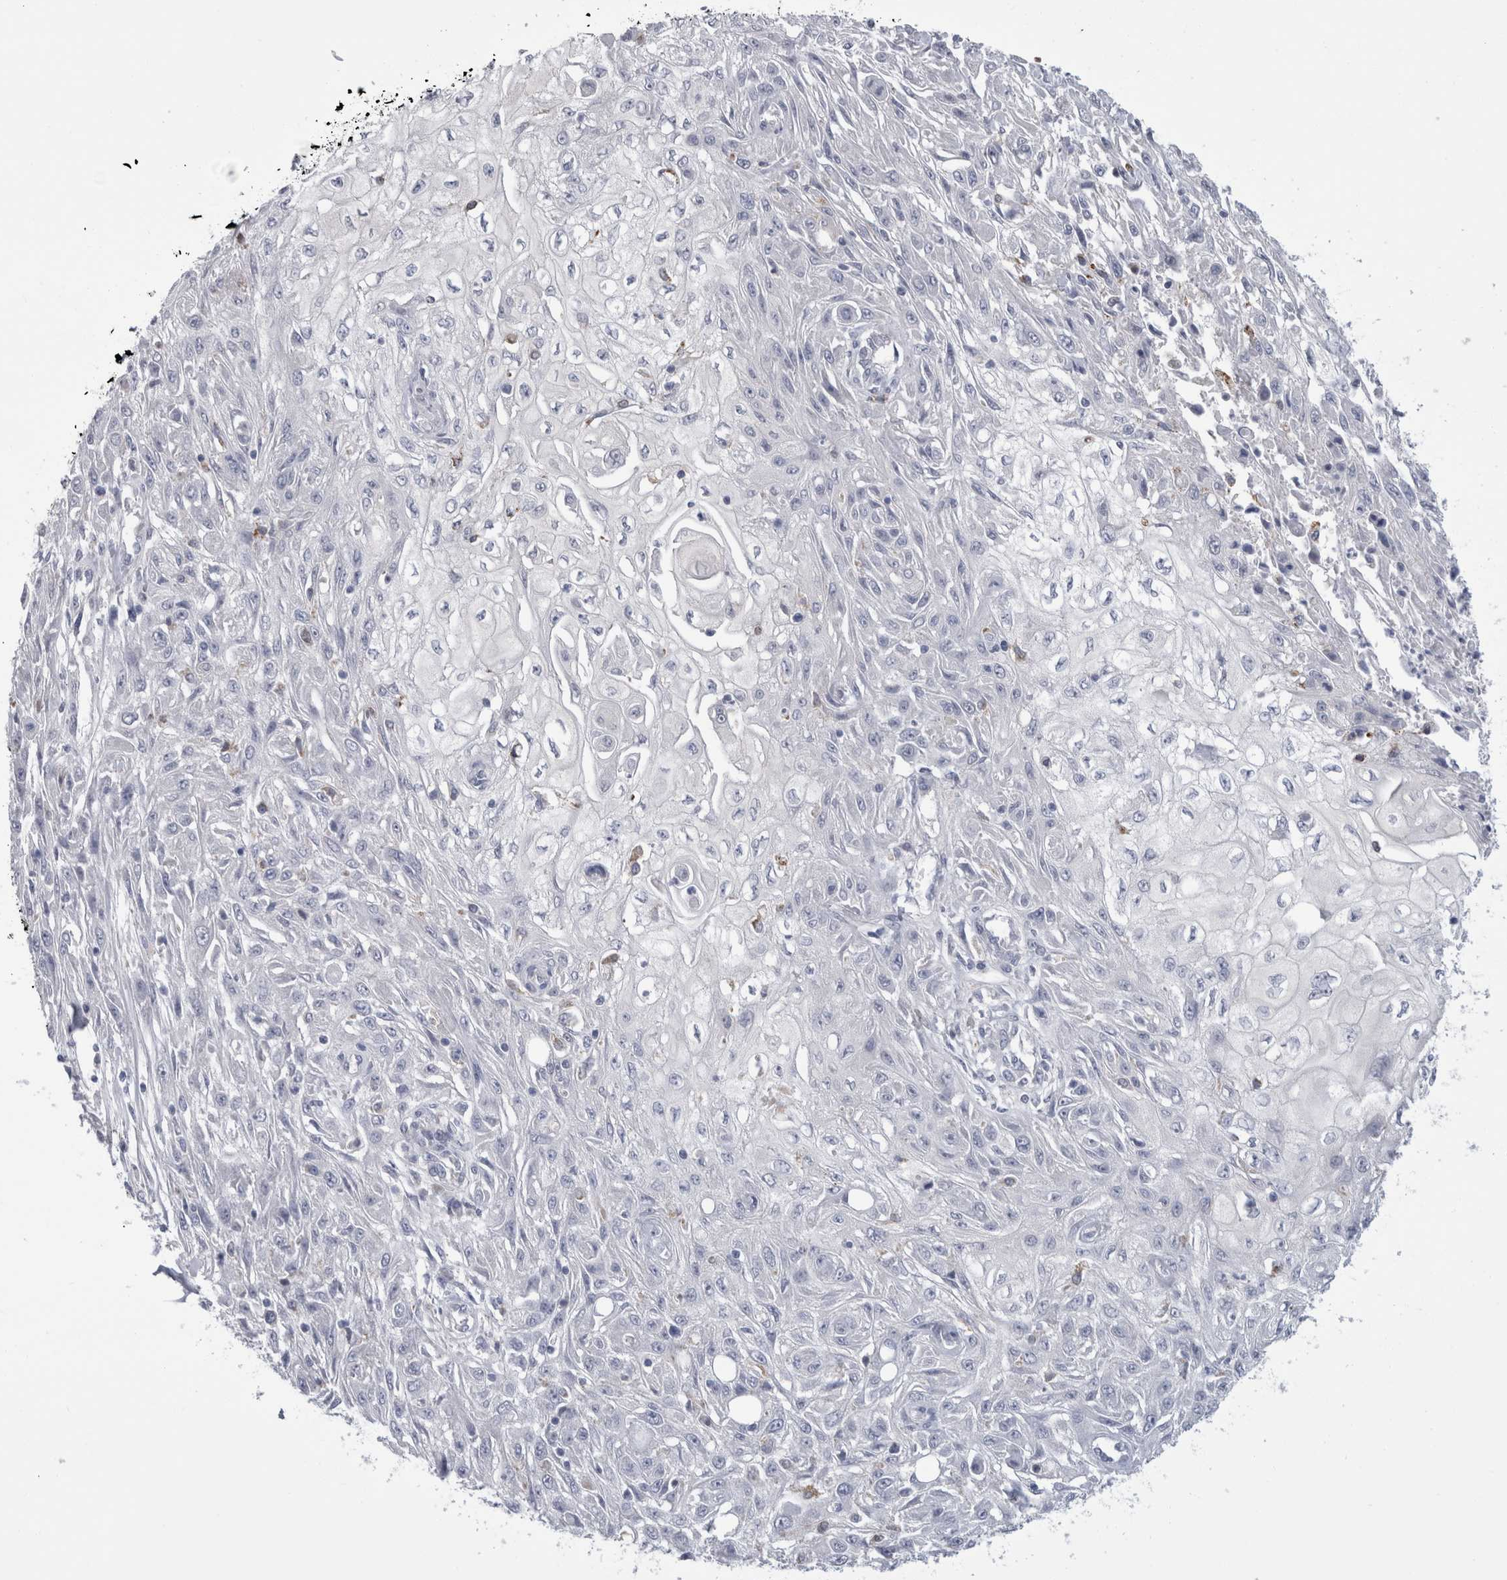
{"staining": {"intensity": "negative", "quantity": "none", "location": "none"}, "tissue": "skin cancer", "cell_type": "Tumor cells", "image_type": "cancer", "snomed": [{"axis": "morphology", "description": "Squamous cell carcinoma, NOS"}, {"axis": "morphology", "description": "Squamous cell carcinoma, metastatic, NOS"}, {"axis": "topography", "description": "Skin"}, {"axis": "topography", "description": "Lymph node"}], "caption": "Immunohistochemistry (IHC) photomicrograph of neoplastic tissue: skin cancer (squamous cell carcinoma) stained with DAB (3,3'-diaminobenzidine) reveals no significant protein positivity in tumor cells.", "gene": "GATM", "patient": {"sex": "male", "age": 75}}